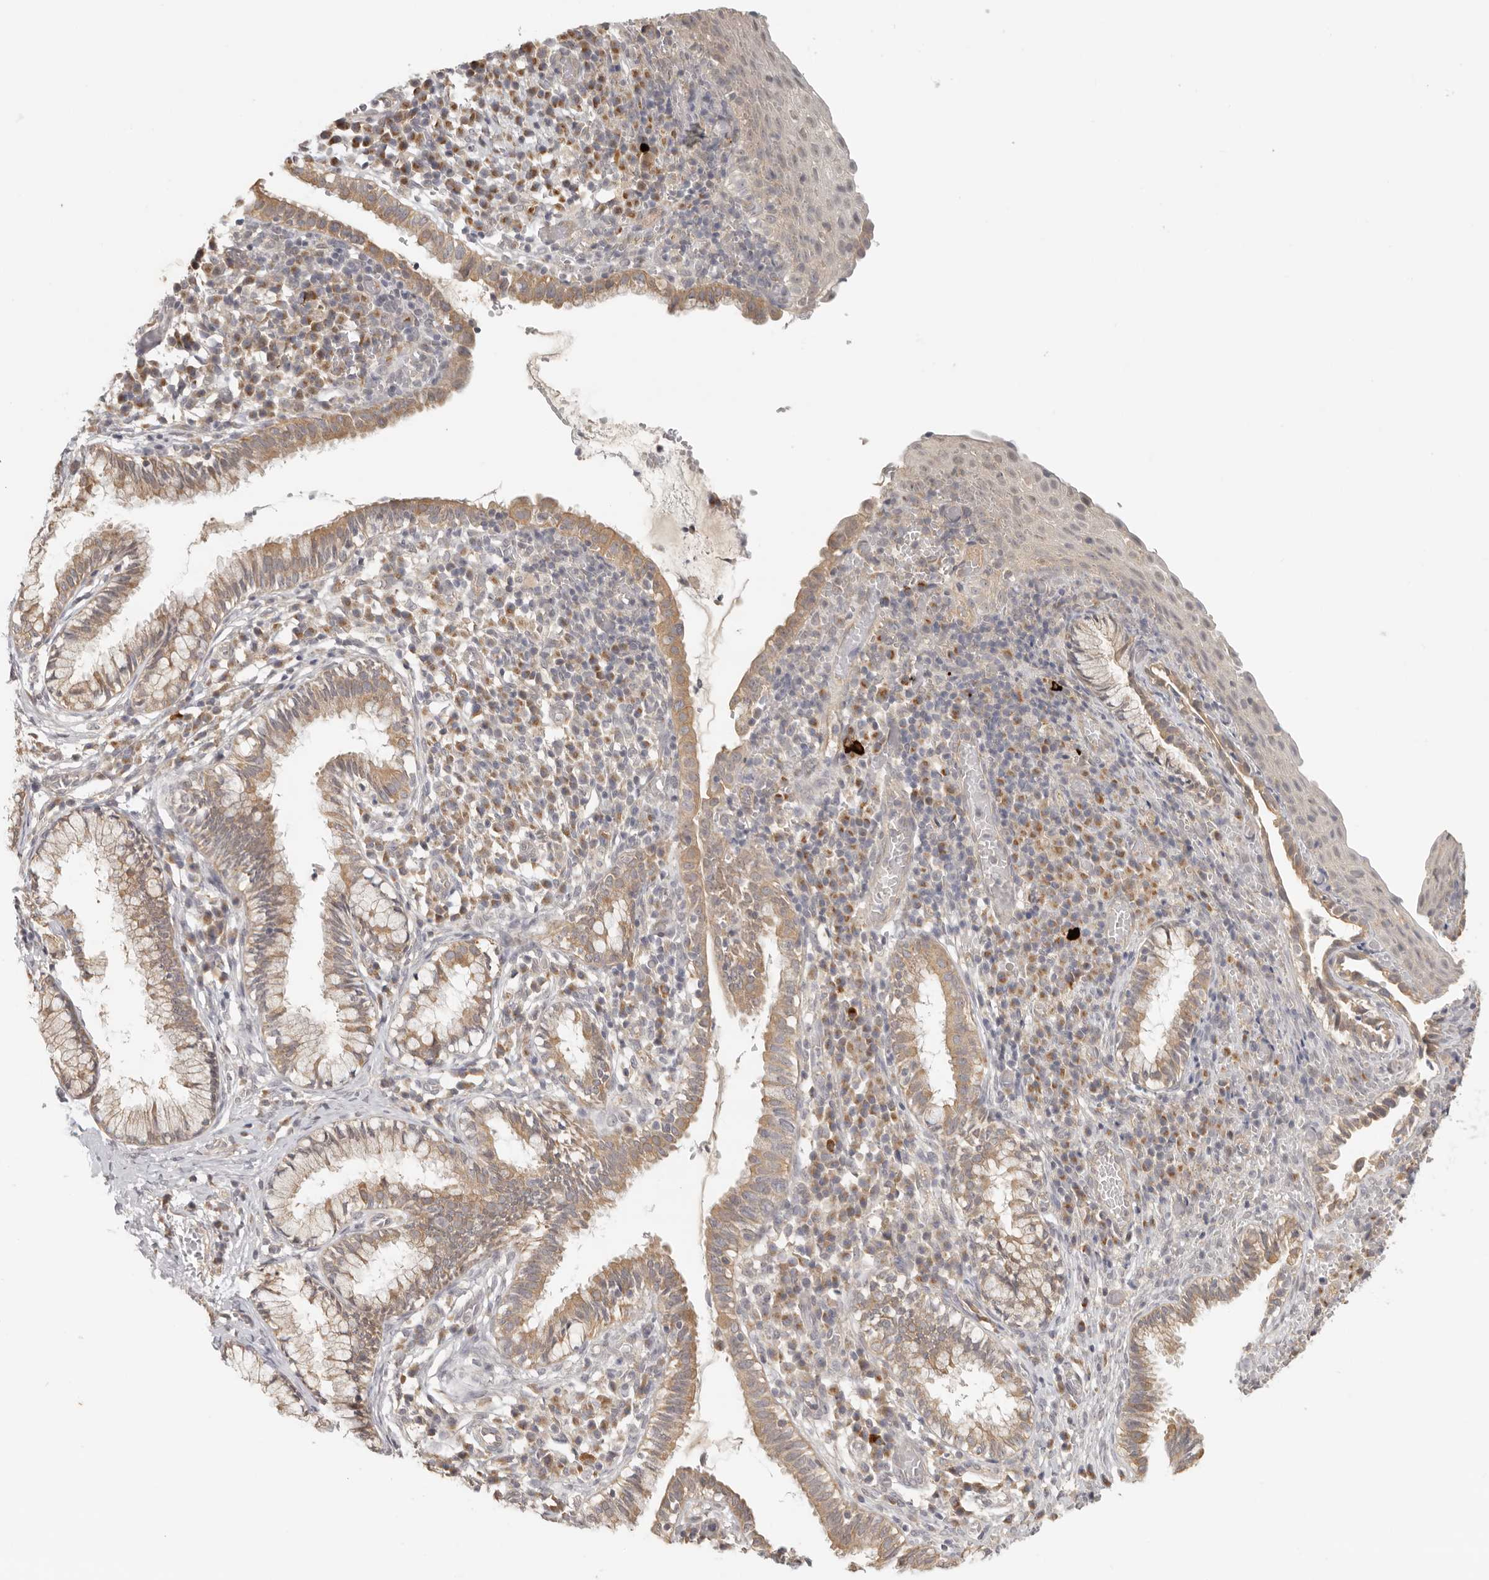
{"staining": {"intensity": "moderate", "quantity": "25%-75%", "location": "cytoplasmic/membranous"}, "tissue": "cervix", "cell_type": "Glandular cells", "image_type": "normal", "snomed": [{"axis": "morphology", "description": "Normal tissue, NOS"}, {"axis": "topography", "description": "Cervix"}], "caption": "Cervix stained with IHC shows moderate cytoplasmic/membranous staining in about 25%-75% of glandular cells.", "gene": "AHDC1", "patient": {"sex": "female", "age": 27}}